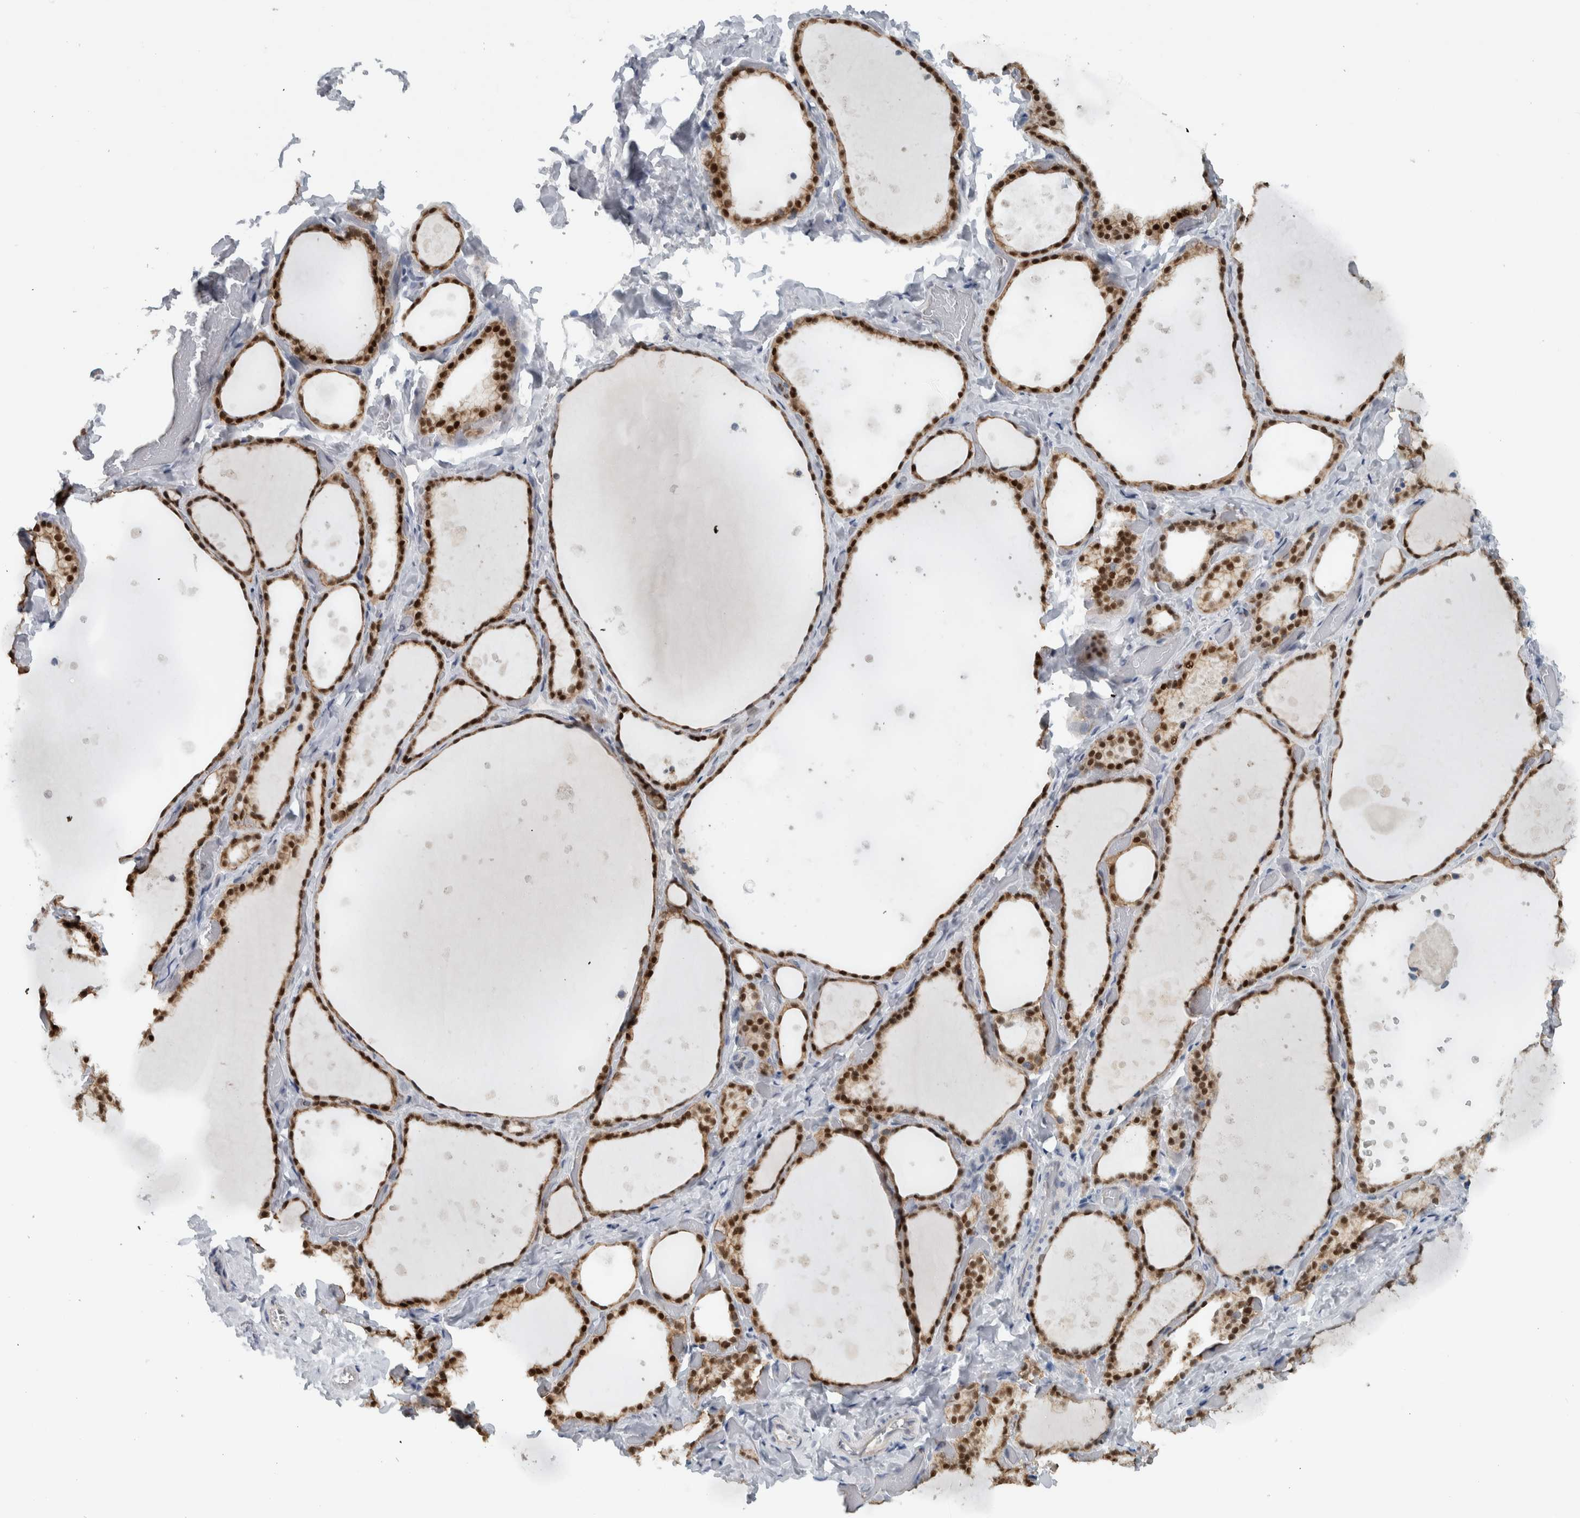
{"staining": {"intensity": "strong", "quantity": ">75%", "location": "cytoplasmic/membranous,nuclear"}, "tissue": "thyroid gland", "cell_type": "Glandular cells", "image_type": "normal", "snomed": [{"axis": "morphology", "description": "Normal tissue, NOS"}, {"axis": "topography", "description": "Thyroid gland"}], "caption": "Strong cytoplasmic/membranous,nuclear positivity for a protein is seen in about >75% of glandular cells of normal thyroid gland using immunohistochemistry (IHC).", "gene": "ADPRM", "patient": {"sex": "female", "age": 44}}